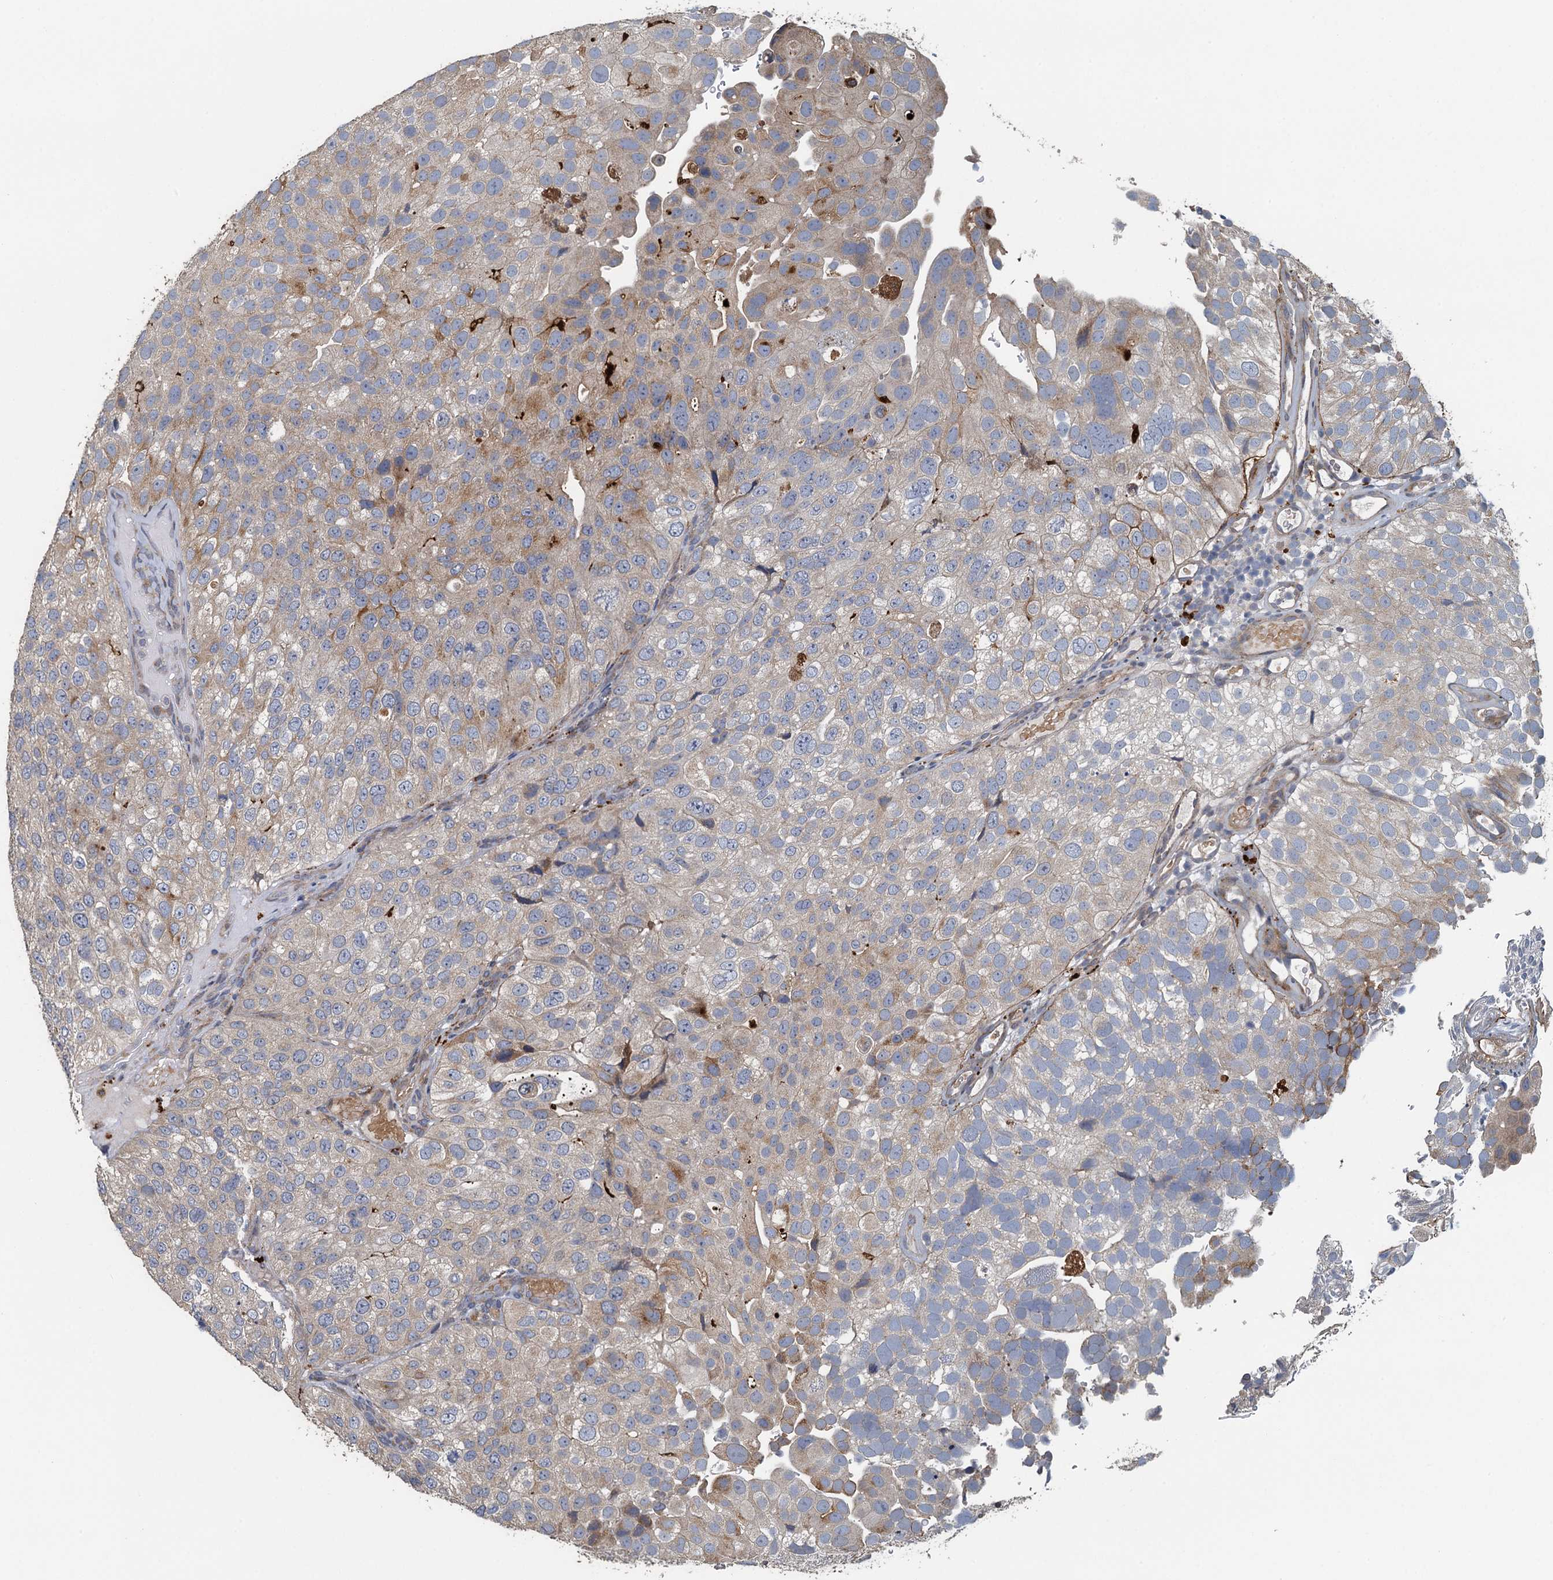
{"staining": {"intensity": "weak", "quantity": "<25%", "location": "cytoplasmic/membranous"}, "tissue": "urothelial cancer", "cell_type": "Tumor cells", "image_type": "cancer", "snomed": [{"axis": "morphology", "description": "Urothelial carcinoma, Low grade"}, {"axis": "topography", "description": "Urinary bladder"}], "caption": "Immunohistochemical staining of urothelial cancer exhibits no significant staining in tumor cells. (Stains: DAB IHC with hematoxylin counter stain, Microscopy: brightfield microscopy at high magnification).", "gene": "AGRN", "patient": {"sex": "male", "age": 78}}